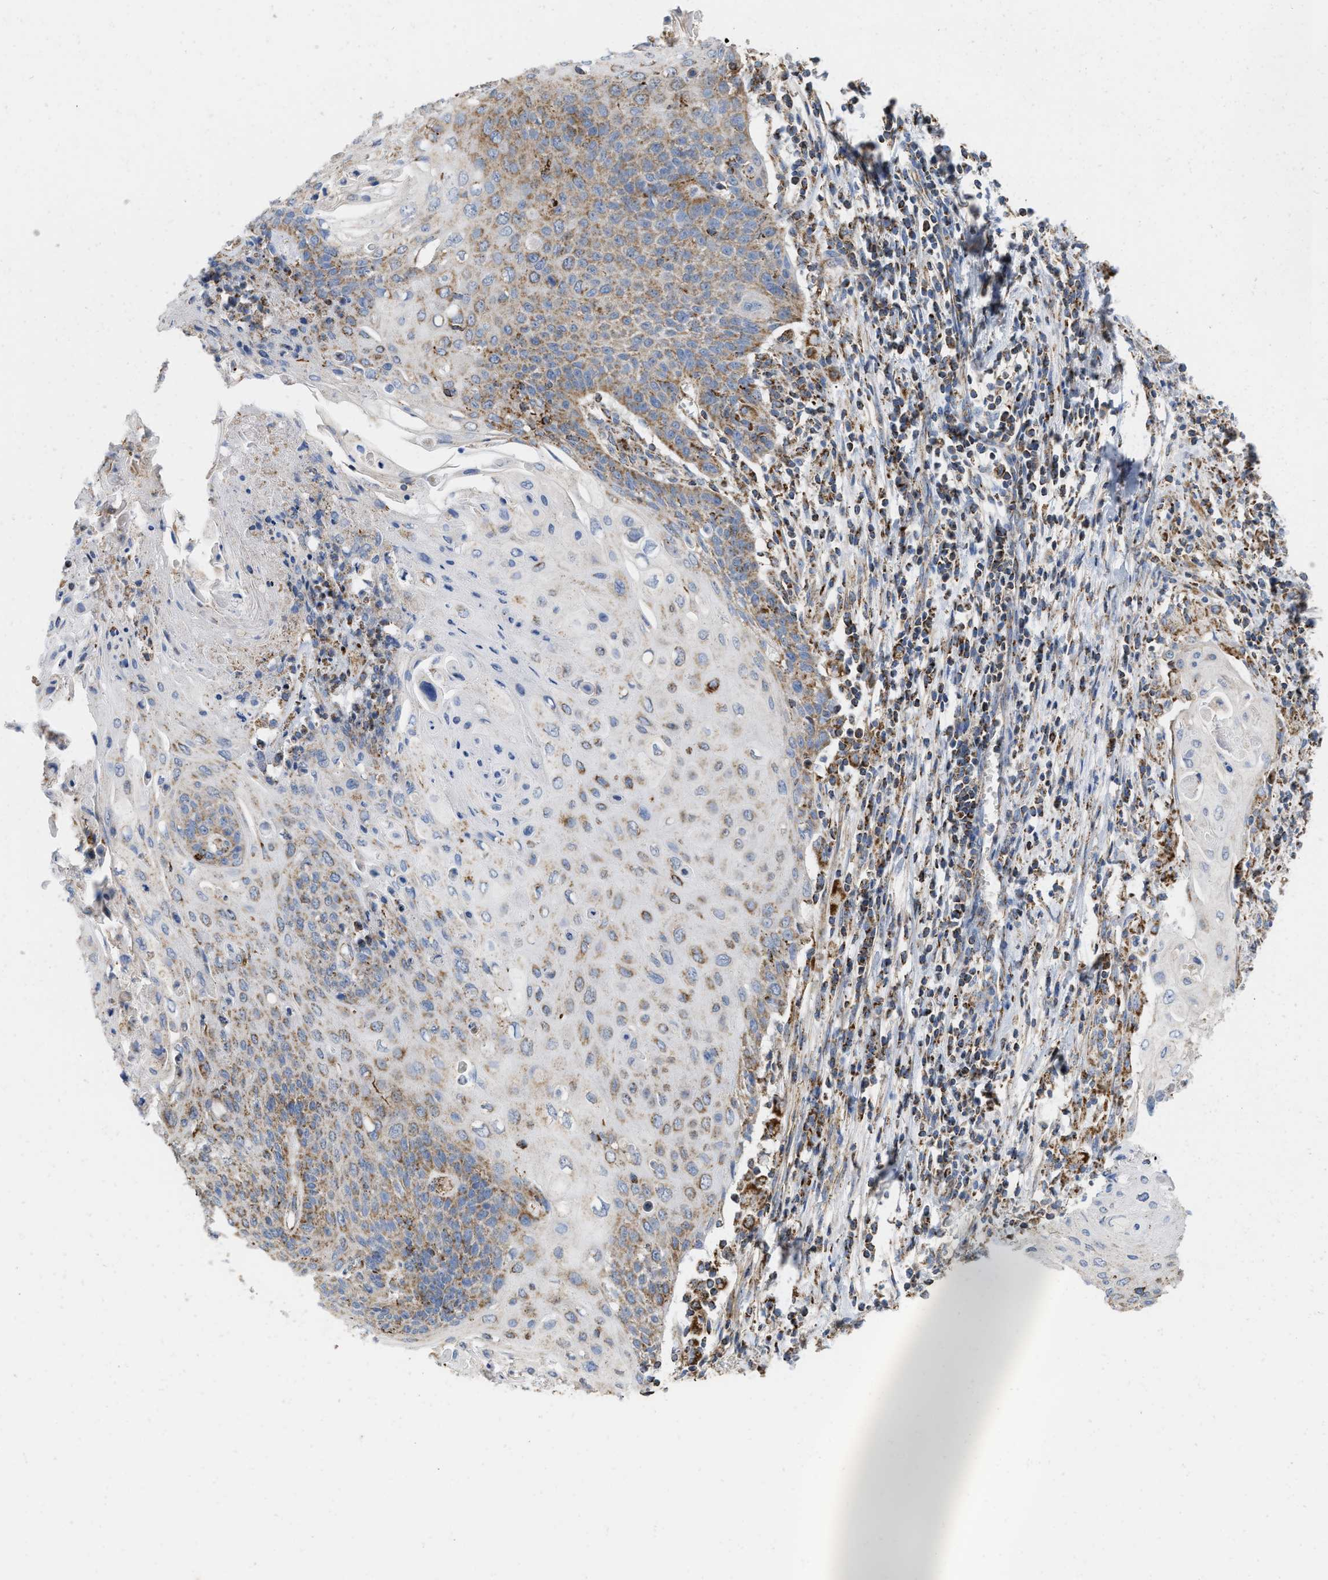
{"staining": {"intensity": "moderate", "quantity": ">75%", "location": "cytoplasmic/membranous"}, "tissue": "cervical cancer", "cell_type": "Tumor cells", "image_type": "cancer", "snomed": [{"axis": "morphology", "description": "Squamous cell carcinoma, NOS"}, {"axis": "topography", "description": "Cervix"}], "caption": "Human cervical cancer (squamous cell carcinoma) stained with a brown dye displays moderate cytoplasmic/membranous positive staining in approximately >75% of tumor cells.", "gene": "GRB10", "patient": {"sex": "female", "age": 39}}